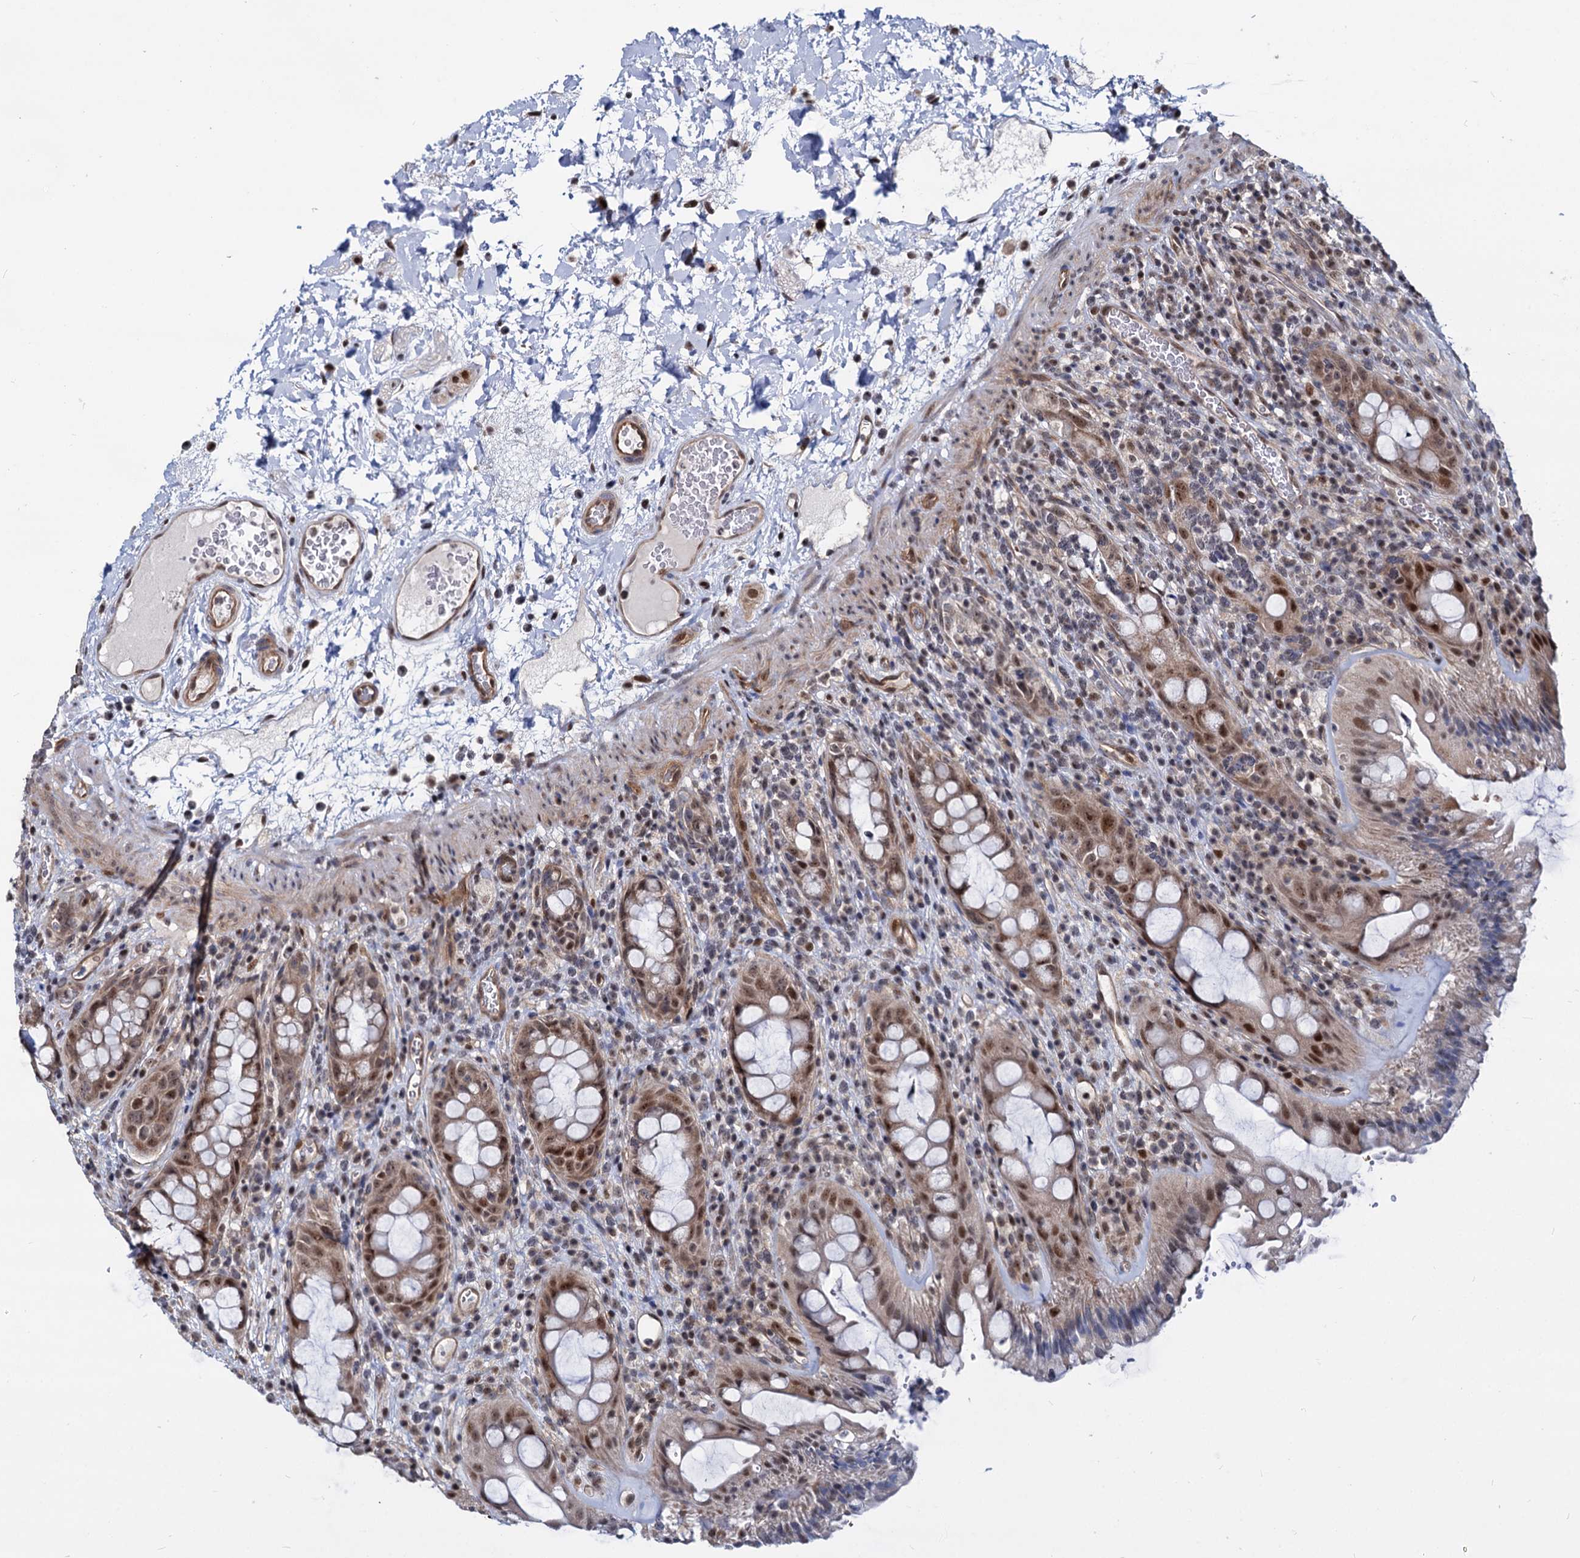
{"staining": {"intensity": "moderate", "quantity": ">75%", "location": "nuclear"}, "tissue": "rectum", "cell_type": "Glandular cells", "image_type": "normal", "snomed": [{"axis": "morphology", "description": "Normal tissue, NOS"}, {"axis": "topography", "description": "Rectum"}], "caption": "Moderate nuclear expression is appreciated in approximately >75% of glandular cells in benign rectum.", "gene": "UBLCP1", "patient": {"sex": "female", "age": 57}}